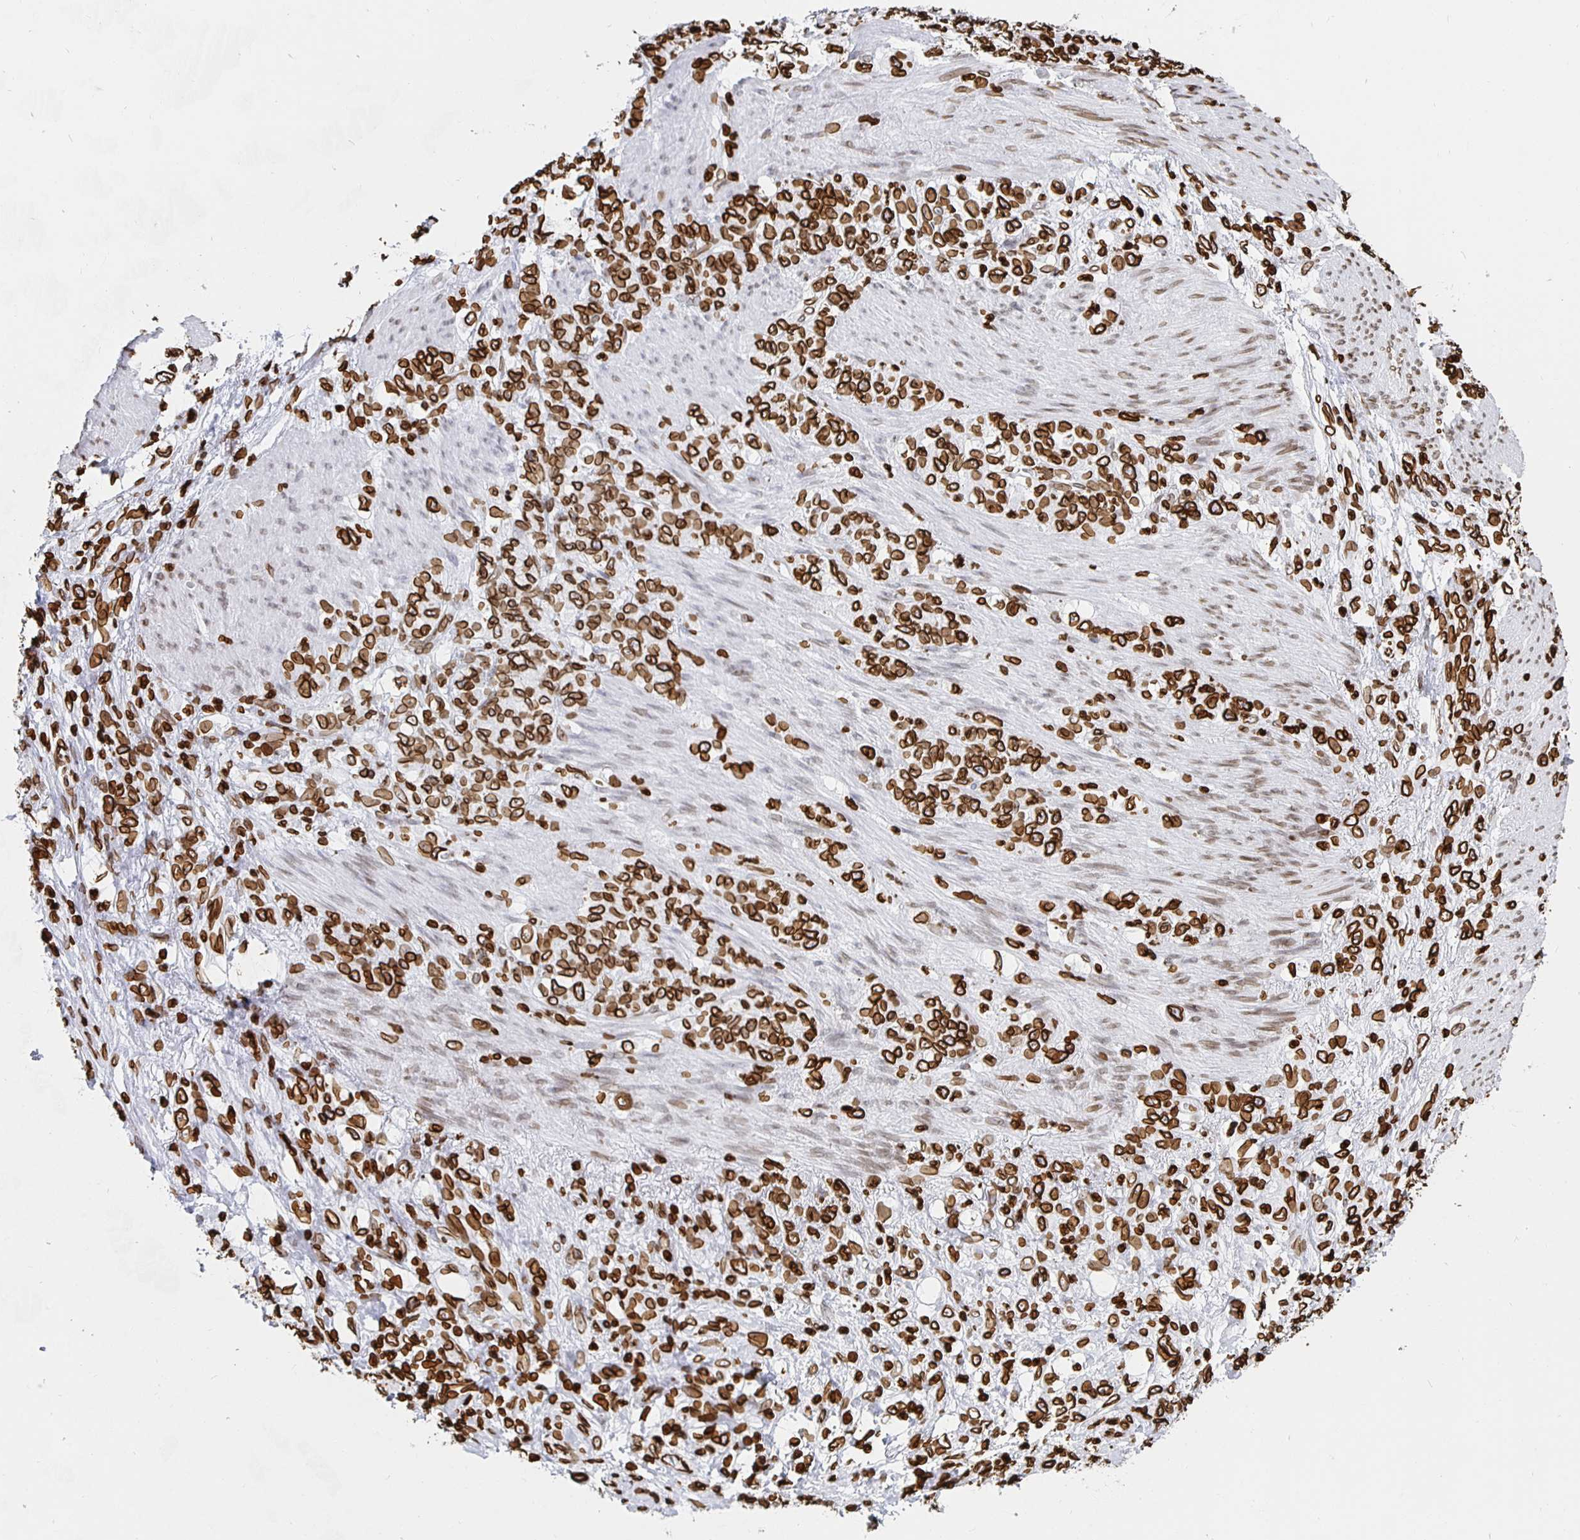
{"staining": {"intensity": "strong", "quantity": ">75%", "location": "cytoplasmic/membranous,nuclear"}, "tissue": "stomach cancer", "cell_type": "Tumor cells", "image_type": "cancer", "snomed": [{"axis": "morphology", "description": "Adenocarcinoma, NOS"}, {"axis": "topography", "description": "Stomach"}], "caption": "Immunohistochemical staining of human stomach cancer (adenocarcinoma) demonstrates high levels of strong cytoplasmic/membranous and nuclear protein positivity in approximately >75% of tumor cells.", "gene": "LMNB1", "patient": {"sex": "female", "age": 79}}